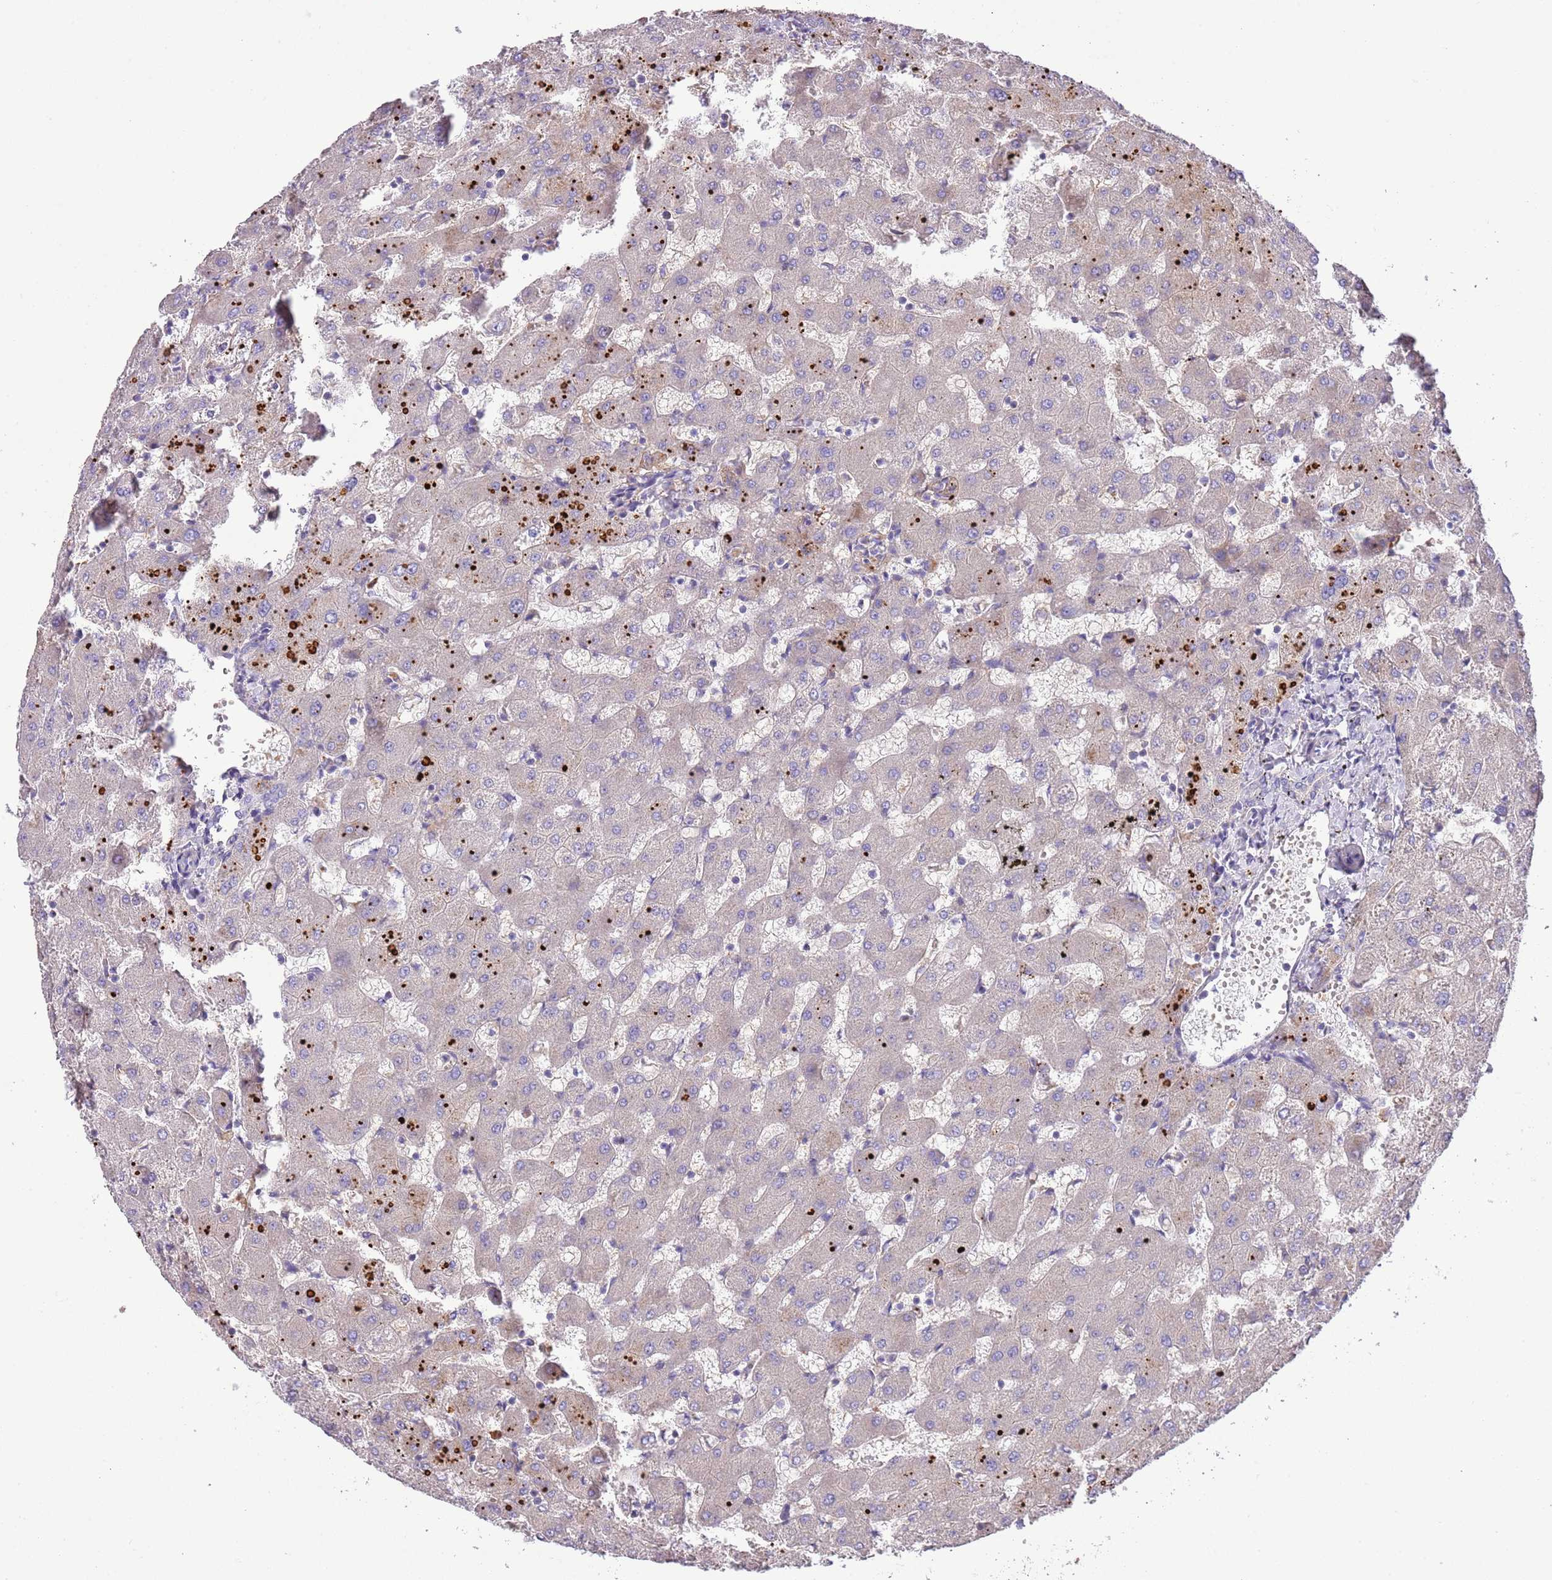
{"staining": {"intensity": "negative", "quantity": "none", "location": "none"}, "tissue": "liver", "cell_type": "Cholangiocytes", "image_type": "normal", "snomed": [{"axis": "morphology", "description": "Normal tissue, NOS"}, {"axis": "topography", "description": "Liver"}], "caption": "Benign liver was stained to show a protein in brown. There is no significant staining in cholangiocytes. (Stains: DAB immunohistochemistry with hematoxylin counter stain, Microscopy: brightfield microscopy at high magnification).", "gene": "ABHD17C", "patient": {"sex": "female", "age": 63}}